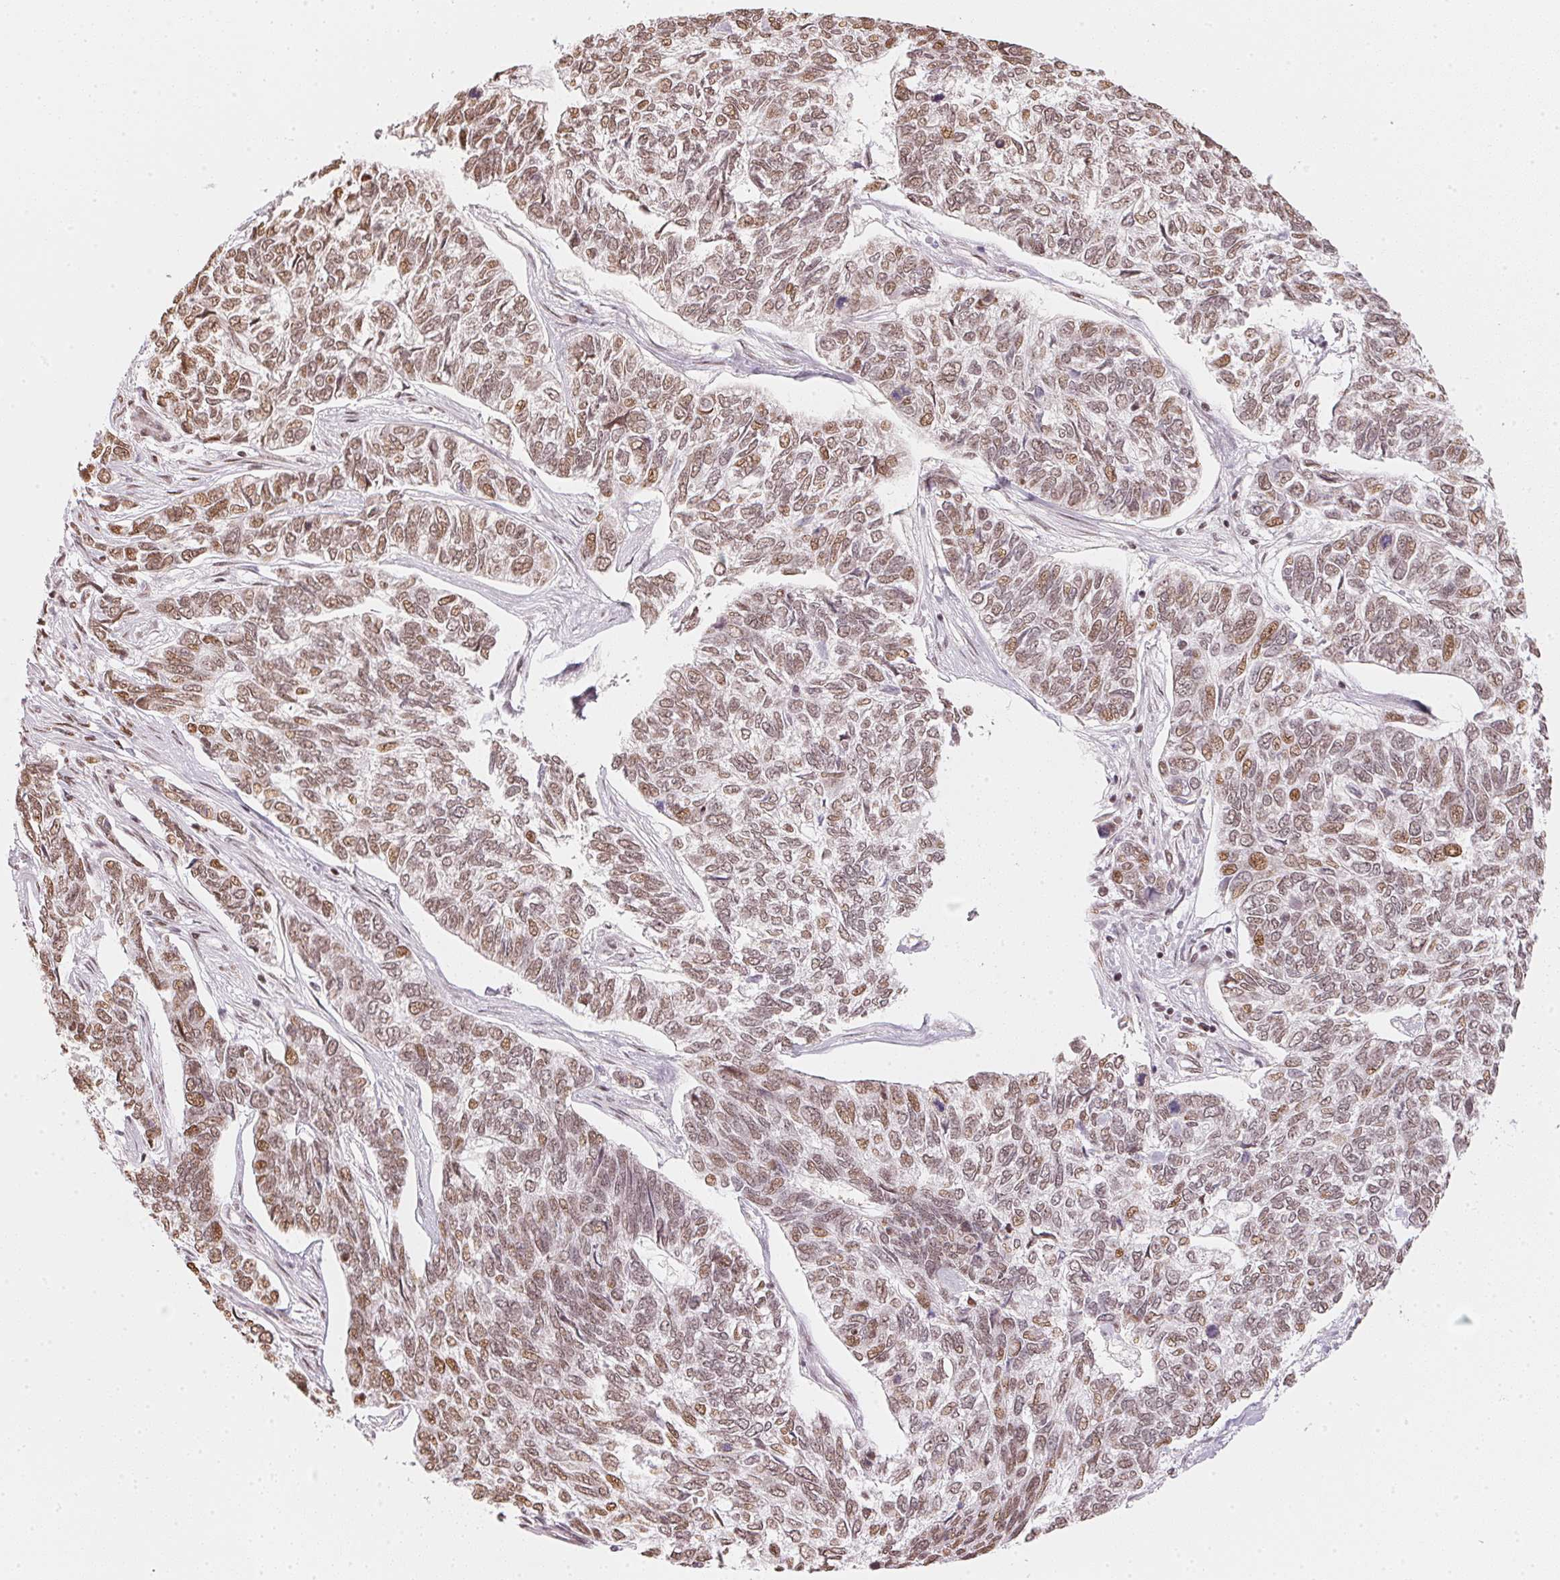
{"staining": {"intensity": "moderate", "quantity": ">75%", "location": "nuclear"}, "tissue": "skin cancer", "cell_type": "Tumor cells", "image_type": "cancer", "snomed": [{"axis": "morphology", "description": "Basal cell carcinoma"}, {"axis": "topography", "description": "Skin"}], "caption": "Skin basal cell carcinoma stained with immunohistochemistry reveals moderate nuclear positivity in about >75% of tumor cells. Nuclei are stained in blue.", "gene": "KAT6A", "patient": {"sex": "female", "age": 65}}